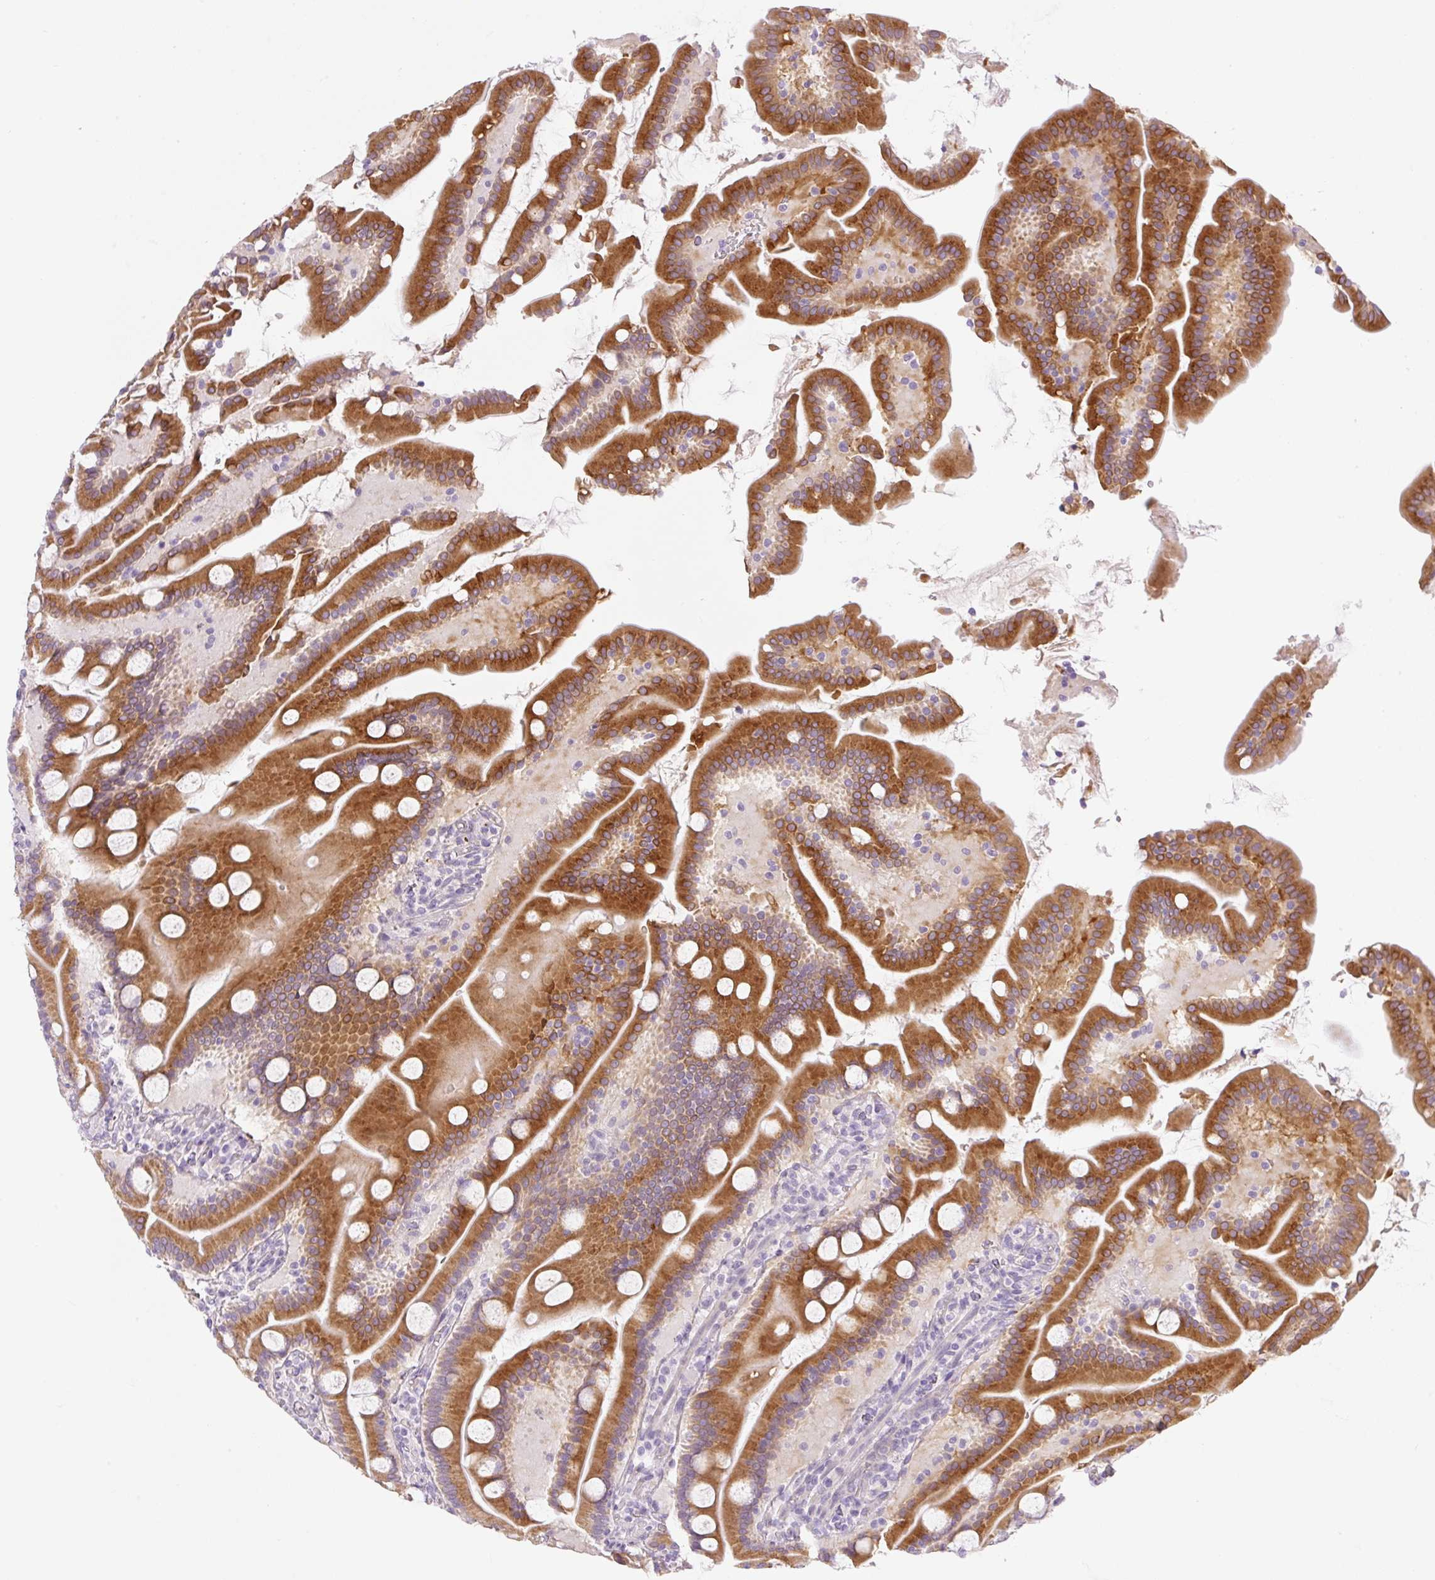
{"staining": {"intensity": "strong", "quantity": ">75%", "location": "cytoplasmic/membranous"}, "tissue": "duodenum", "cell_type": "Glandular cells", "image_type": "normal", "snomed": [{"axis": "morphology", "description": "Normal tissue, NOS"}, {"axis": "topography", "description": "Duodenum"}], "caption": "Immunohistochemical staining of normal duodenum demonstrates >75% levels of strong cytoplasmic/membranous protein positivity in approximately >75% of glandular cells.", "gene": "MIA2", "patient": {"sex": "male", "age": 55}}